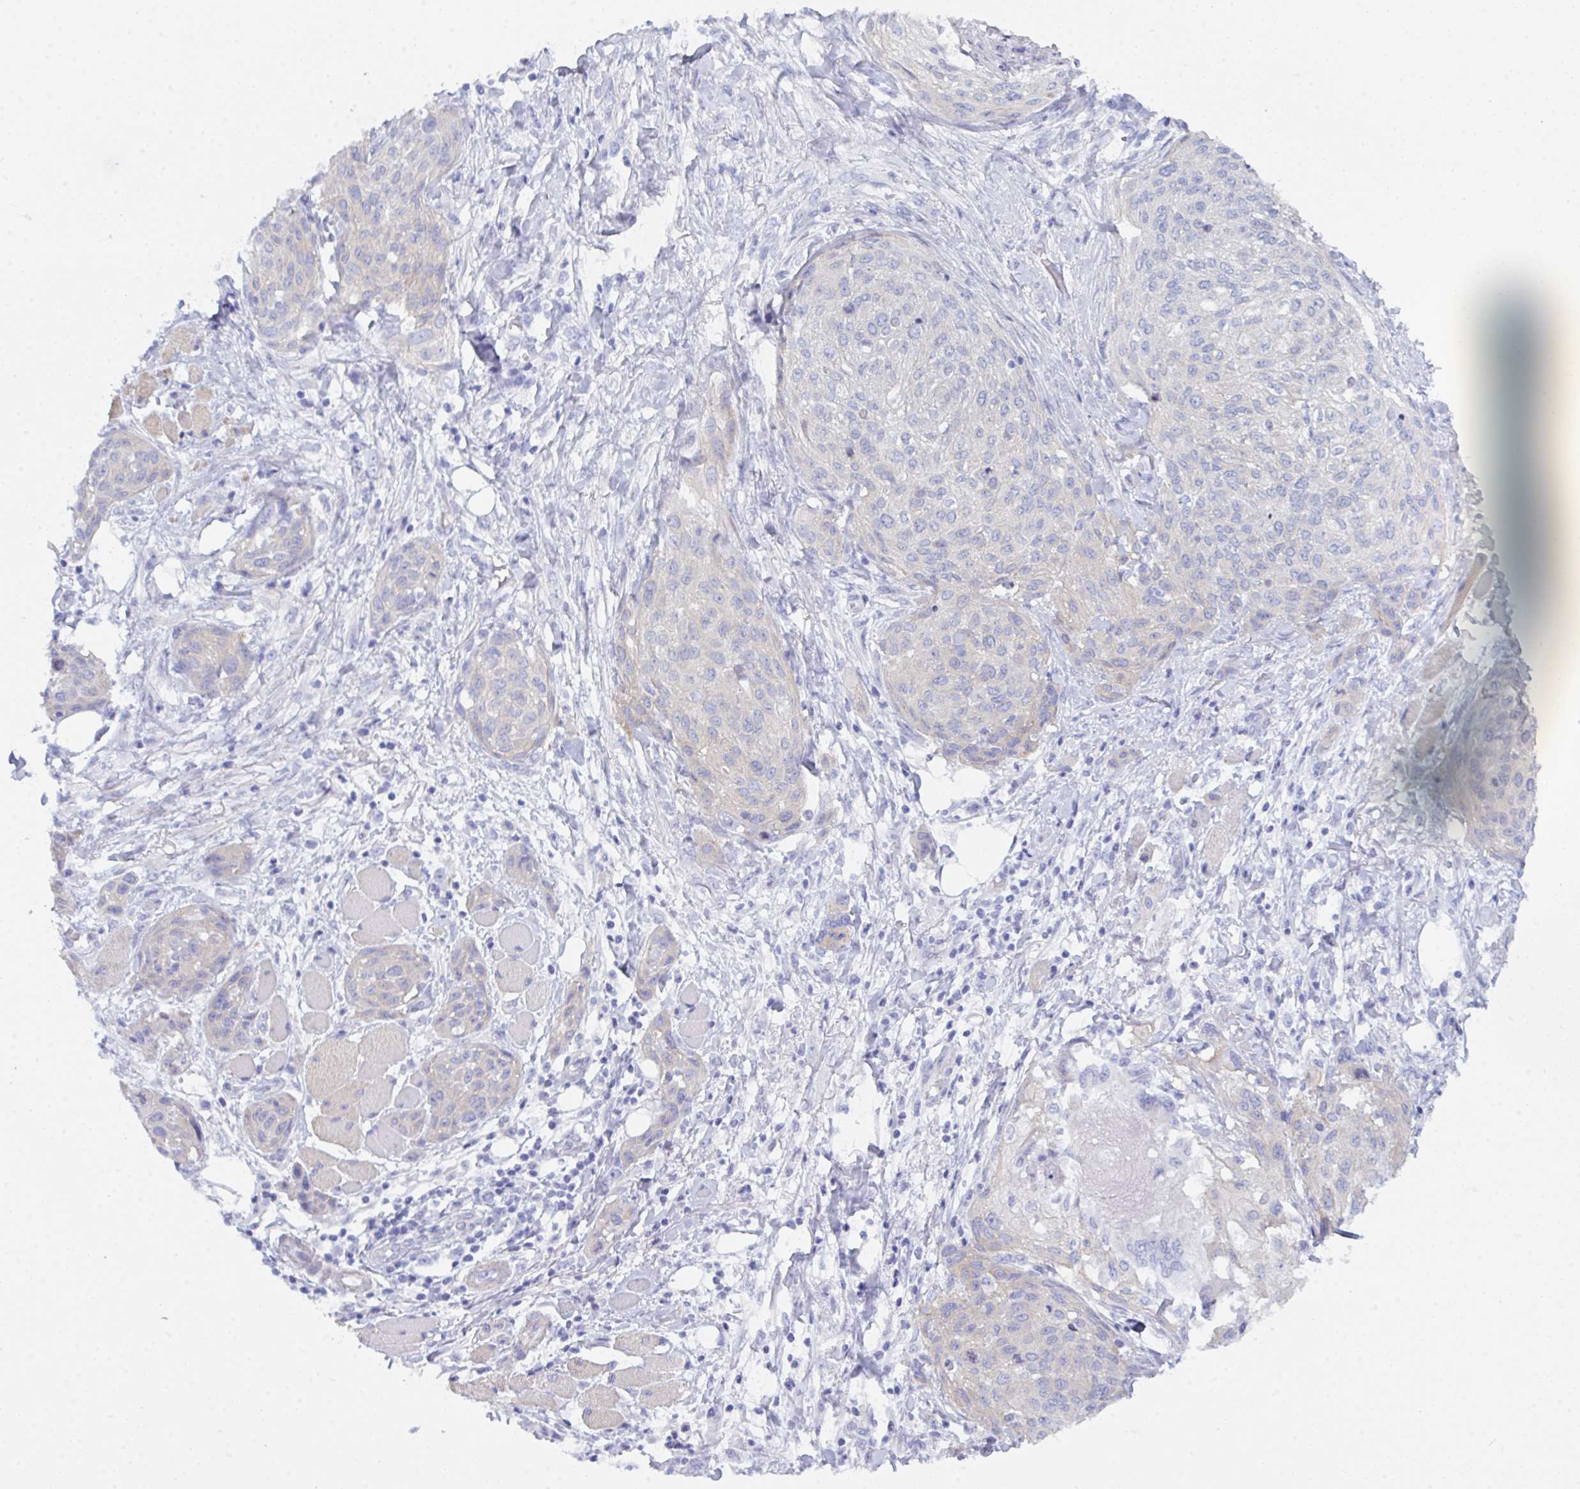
{"staining": {"intensity": "negative", "quantity": "none", "location": "none"}, "tissue": "skin cancer", "cell_type": "Tumor cells", "image_type": "cancer", "snomed": [{"axis": "morphology", "description": "Squamous cell carcinoma, NOS"}, {"axis": "topography", "description": "Skin"}], "caption": "Skin squamous cell carcinoma was stained to show a protein in brown. There is no significant staining in tumor cells. The staining was performed using DAB (3,3'-diaminobenzidine) to visualize the protein expression in brown, while the nuclei were stained in blue with hematoxylin (Magnification: 20x).", "gene": "CEP170B", "patient": {"sex": "female", "age": 87}}